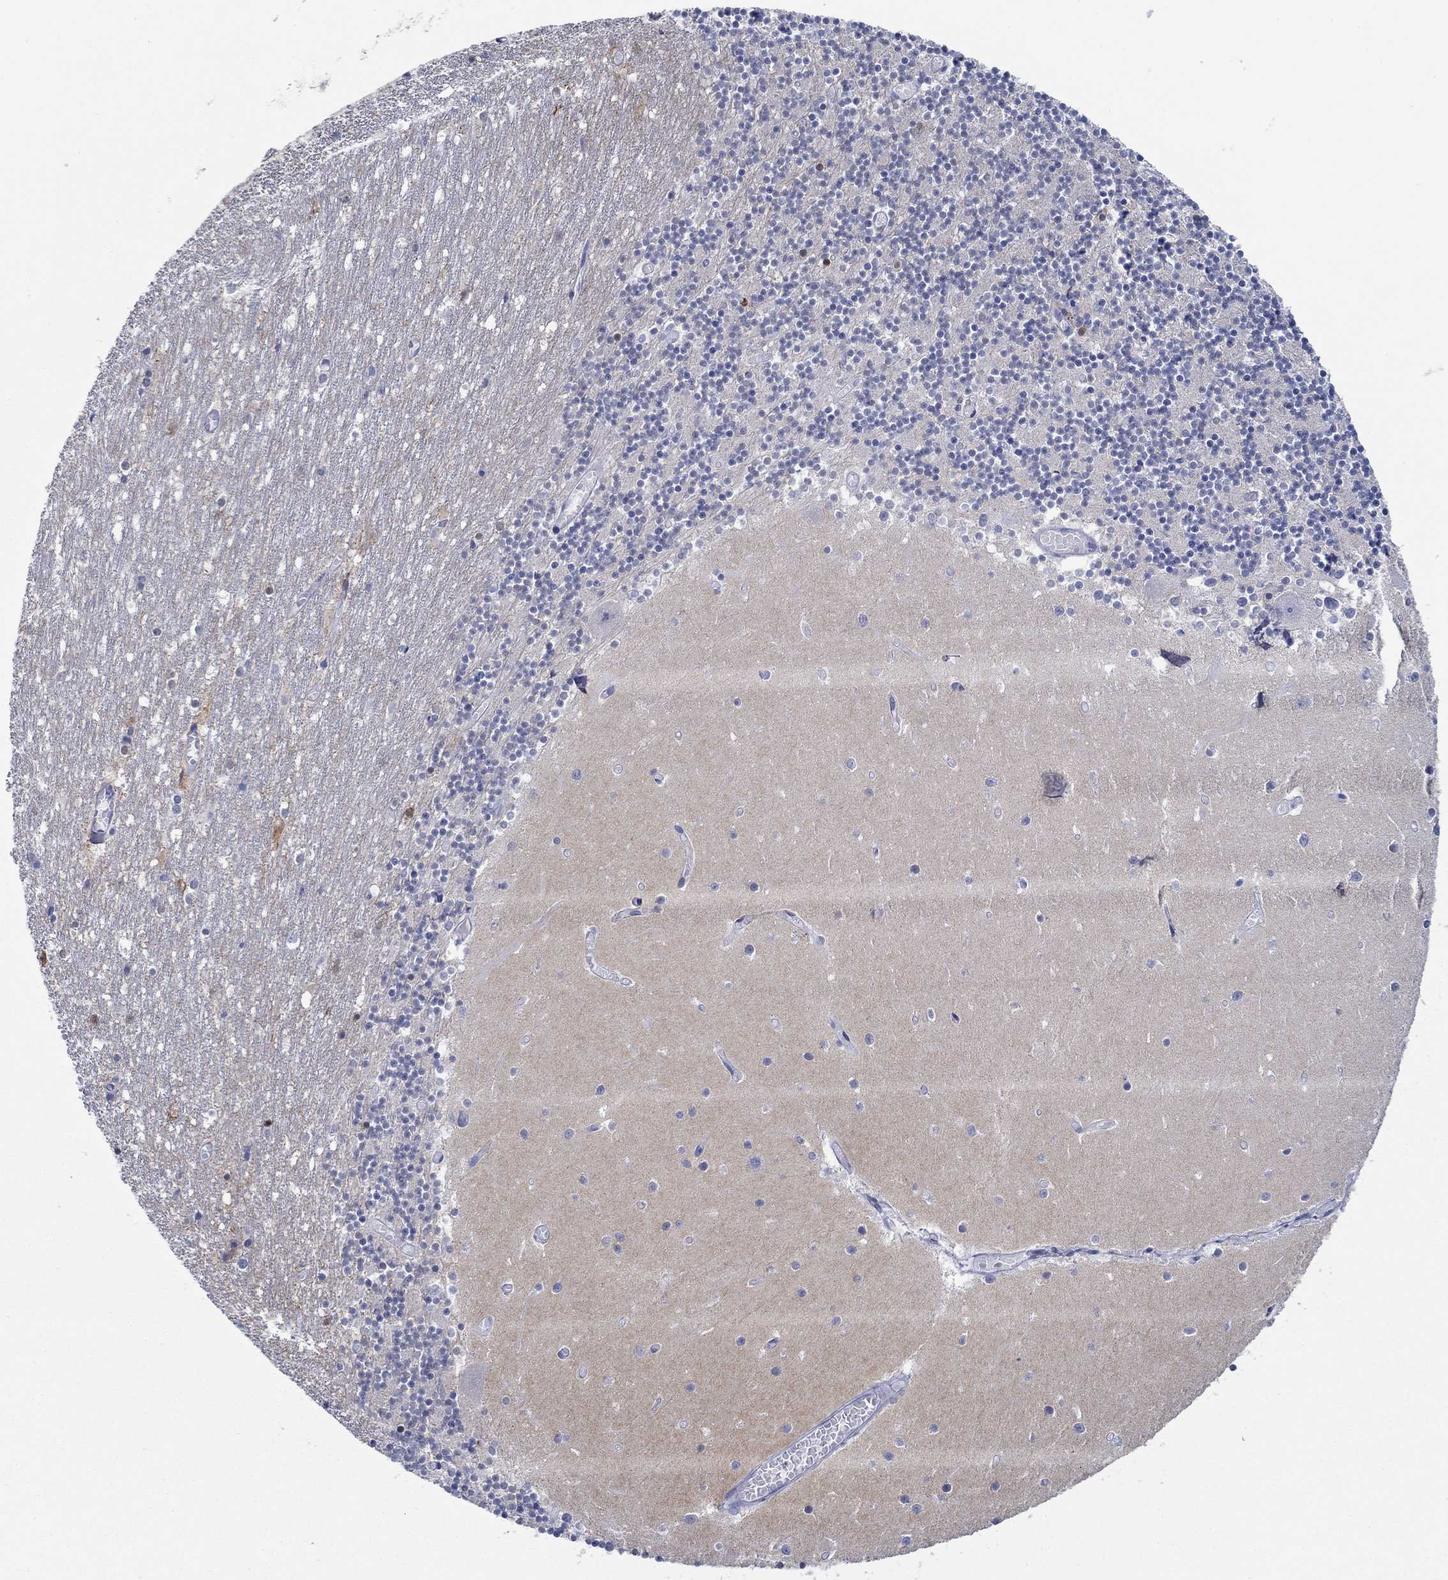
{"staining": {"intensity": "strong", "quantity": "<25%", "location": "cytoplasmic/membranous"}, "tissue": "cerebellum", "cell_type": "Cells in granular layer", "image_type": "normal", "snomed": [{"axis": "morphology", "description": "Normal tissue, NOS"}, {"axis": "topography", "description": "Cerebellum"}], "caption": "A high-resolution micrograph shows IHC staining of benign cerebellum, which reveals strong cytoplasmic/membranous positivity in about <25% of cells in granular layer. The staining is performed using DAB brown chromogen to label protein expression. The nuclei are counter-stained blue using hematoxylin.", "gene": "IGFBP6", "patient": {"sex": "female", "age": 28}}